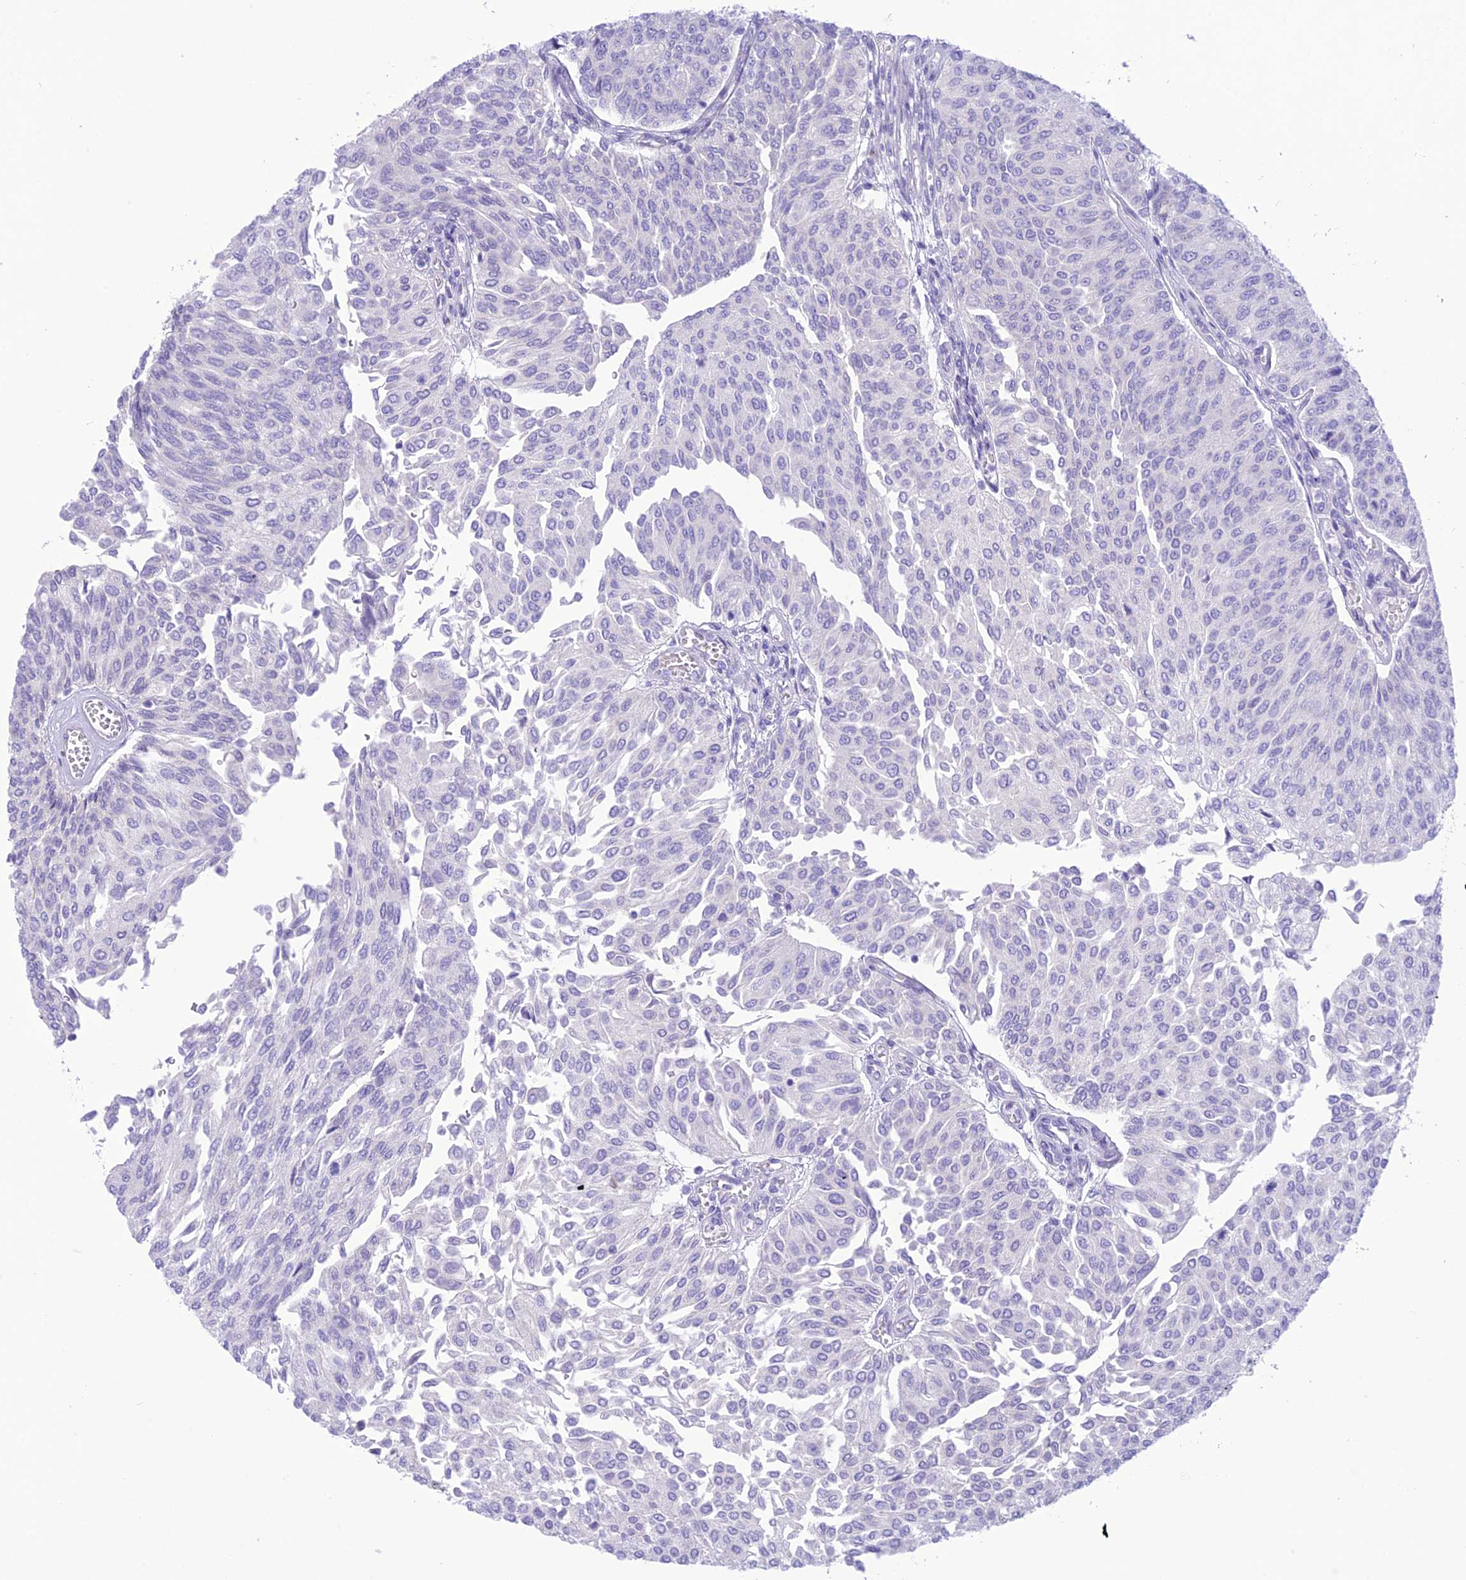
{"staining": {"intensity": "negative", "quantity": "none", "location": "none"}, "tissue": "urothelial cancer", "cell_type": "Tumor cells", "image_type": "cancer", "snomed": [{"axis": "morphology", "description": "Urothelial carcinoma, High grade"}, {"axis": "topography", "description": "Urinary bladder"}], "caption": "Tumor cells show no significant protein staining in high-grade urothelial carcinoma.", "gene": "DHDH", "patient": {"sex": "female", "age": 79}}